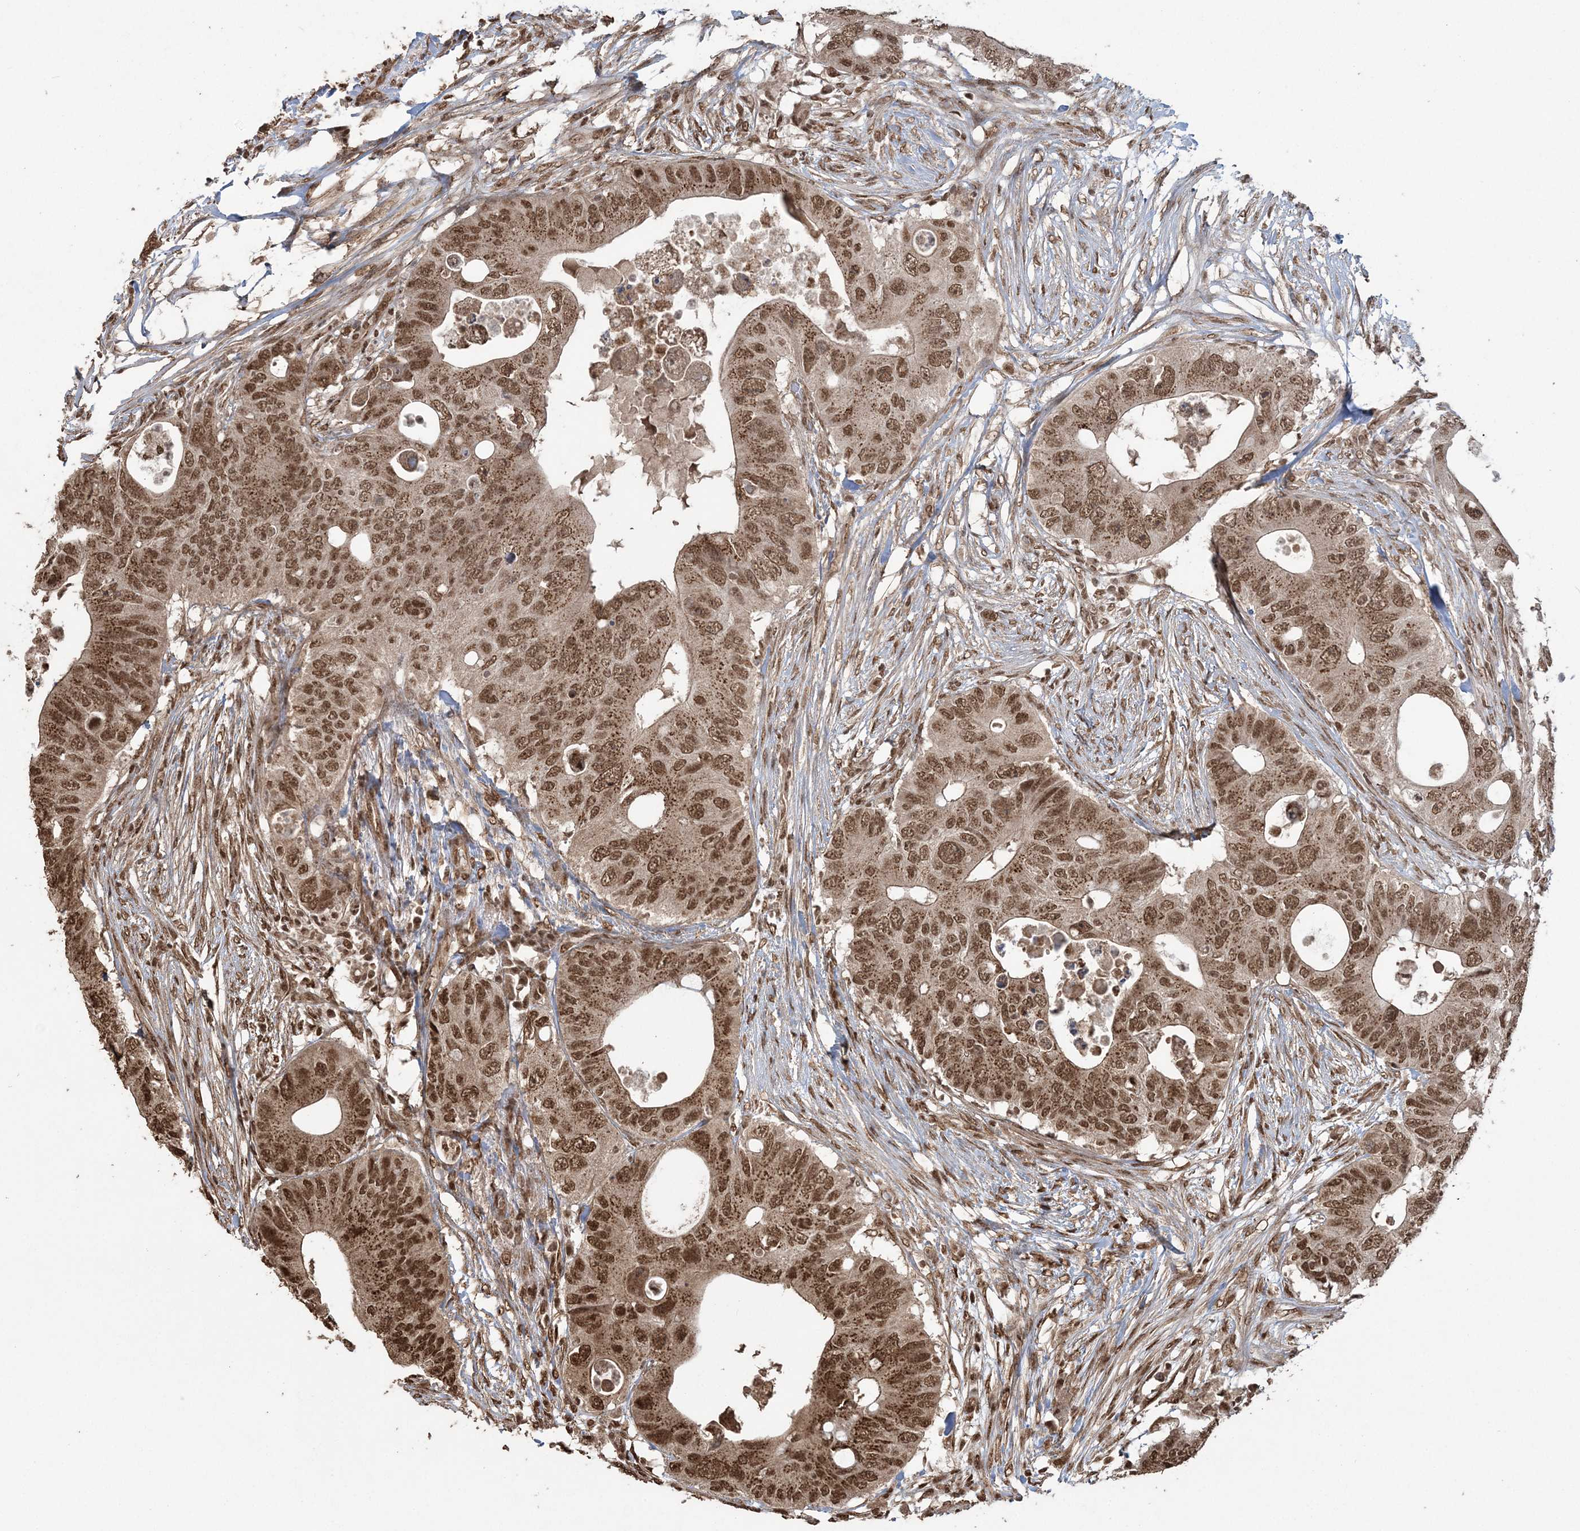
{"staining": {"intensity": "strong", "quantity": ">75%", "location": "nuclear"}, "tissue": "colorectal cancer", "cell_type": "Tumor cells", "image_type": "cancer", "snomed": [{"axis": "morphology", "description": "Adenocarcinoma, NOS"}, {"axis": "topography", "description": "Colon"}], "caption": "Immunohistochemistry photomicrograph of neoplastic tissue: colorectal adenocarcinoma stained using immunohistochemistry (IHC) shows high levels of strong protein expression localized specifically in the nuclear of tumor cells, appearing as a nuclear brown color.", "gene": "ZNF839", "patient": {"sex": "male", "age": 71}}